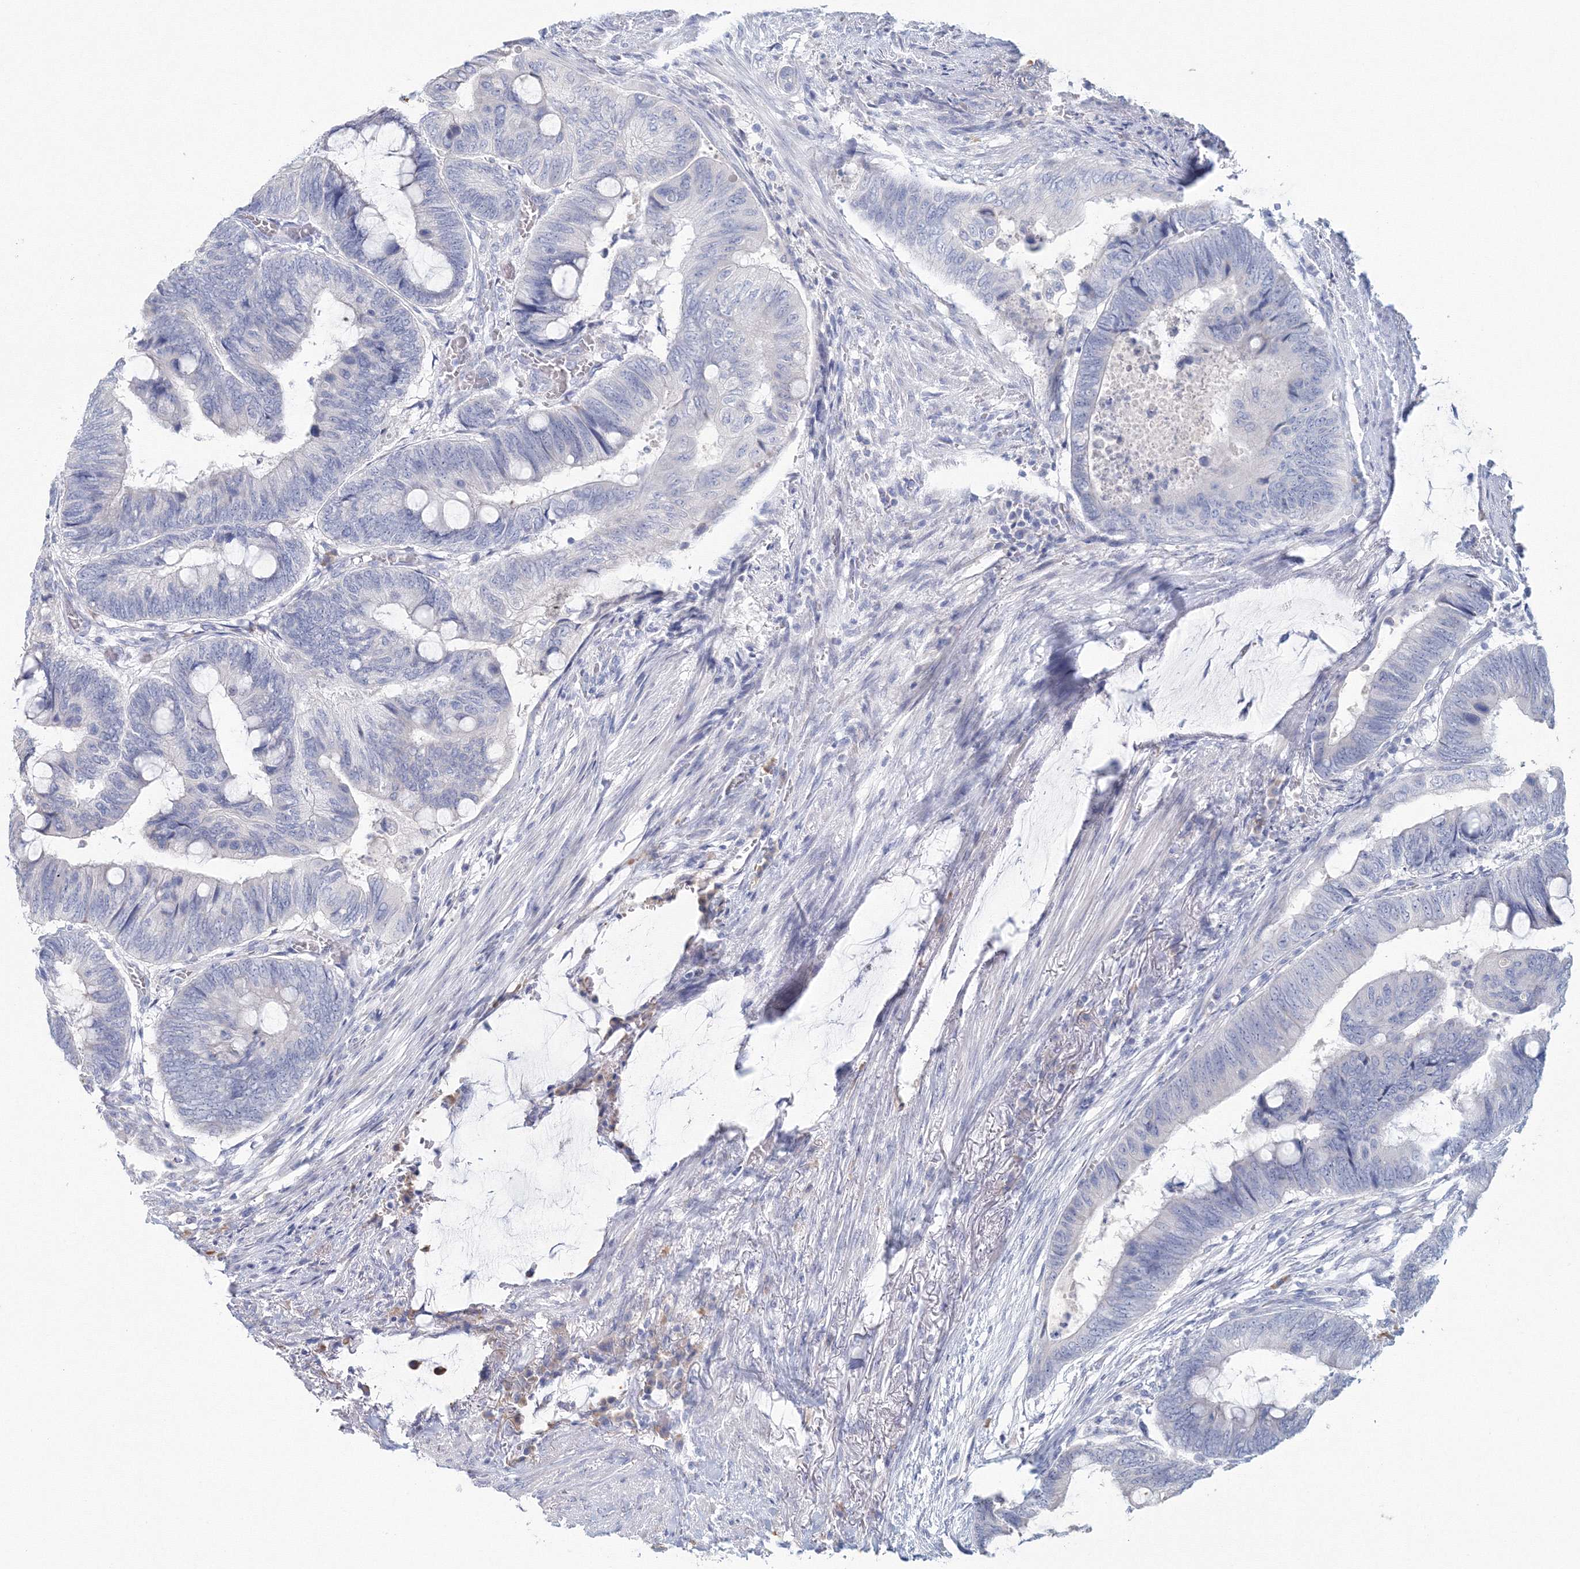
{"staining": {"intensity": "negative", "quantity": "none", "location": "none"}, "tissue": "colorectal cancer", "cell_type": "Tumor cells", "image_type": "cancer", "snomed": [{"axis": "morphology", "description": "Normal tissue, NOS"}, {"axis": "morphology", "description": "Adenocarcinoma, NOS"}, {"axis": "topography", "description": "Rectum"}, {"axis": "topography", "description": "Peripheral nerve tissue"}], "caption": "Immunohistochemistry (IHC) photomicrograph of neoplastic tissue: human colorectal cancer (adenocarcinoma) stained with DAB displays no significant protein expression in tumor cells. Brightfield microscopy of IHC stained with DAB (3,3'-diaminobenzidine) (brown) and hematoxylin (blue), captured at high magnification.", "gene": "VSIG1", "patient": {"sex": "male", "age": 92}}